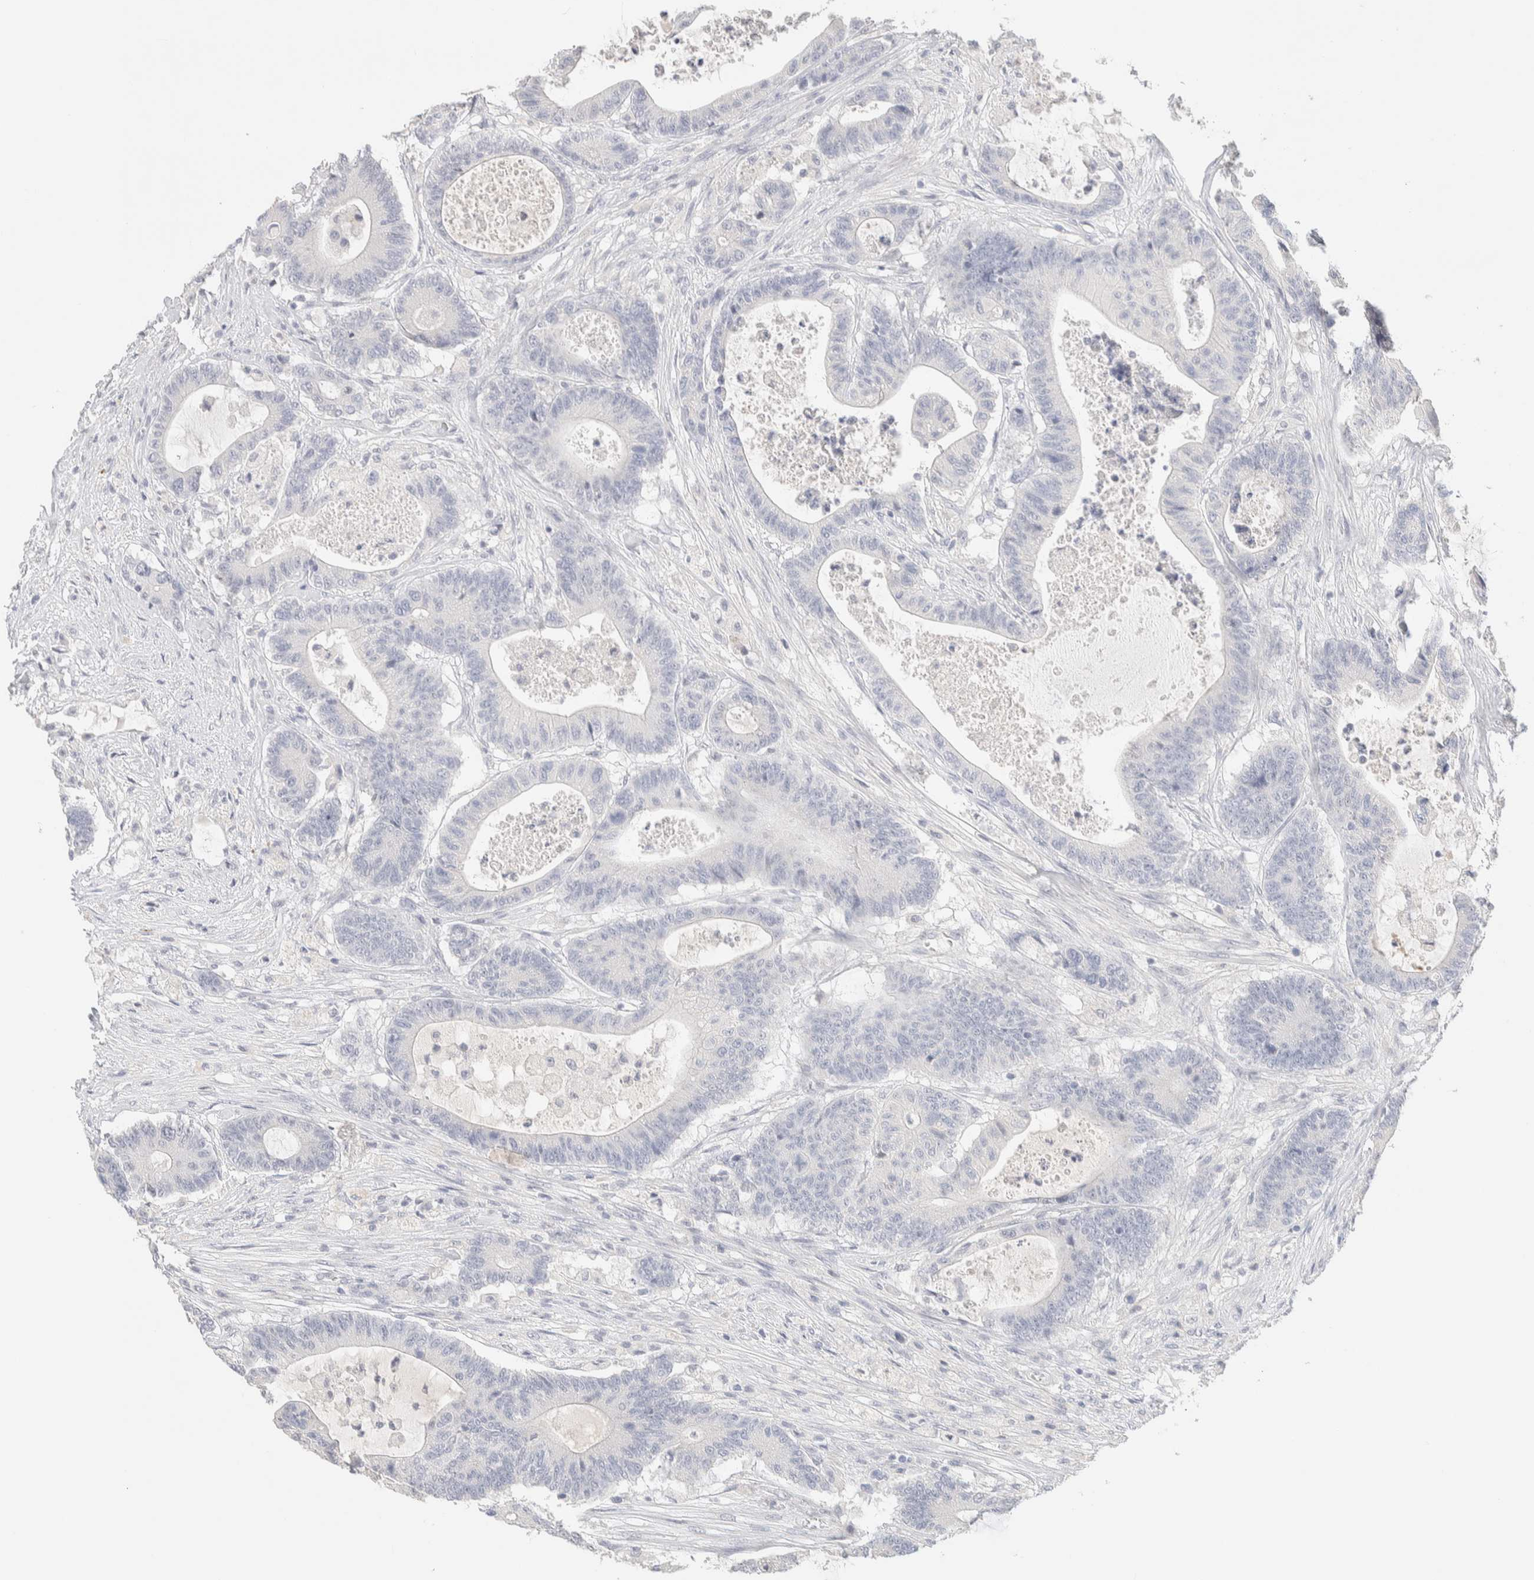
{"staining": {"intensity": "negative", "quantity": "none", "location": "none"}, "tissue": "colorectal cancer", "cell_type": "Tumor cells", "image_type": "cancer", "snomed": [{"axis": "morphology", "description": "Adenocarcinoma, NOS"}, {"axis": "topography", "description": "Colon"}], "caption": "Micrograph shows no significant protein staining in tumor cells of colorectal cancer (adenocarcinoma).", "gene": "RIDA", "patient": {"sex": "female", "age": 84}}